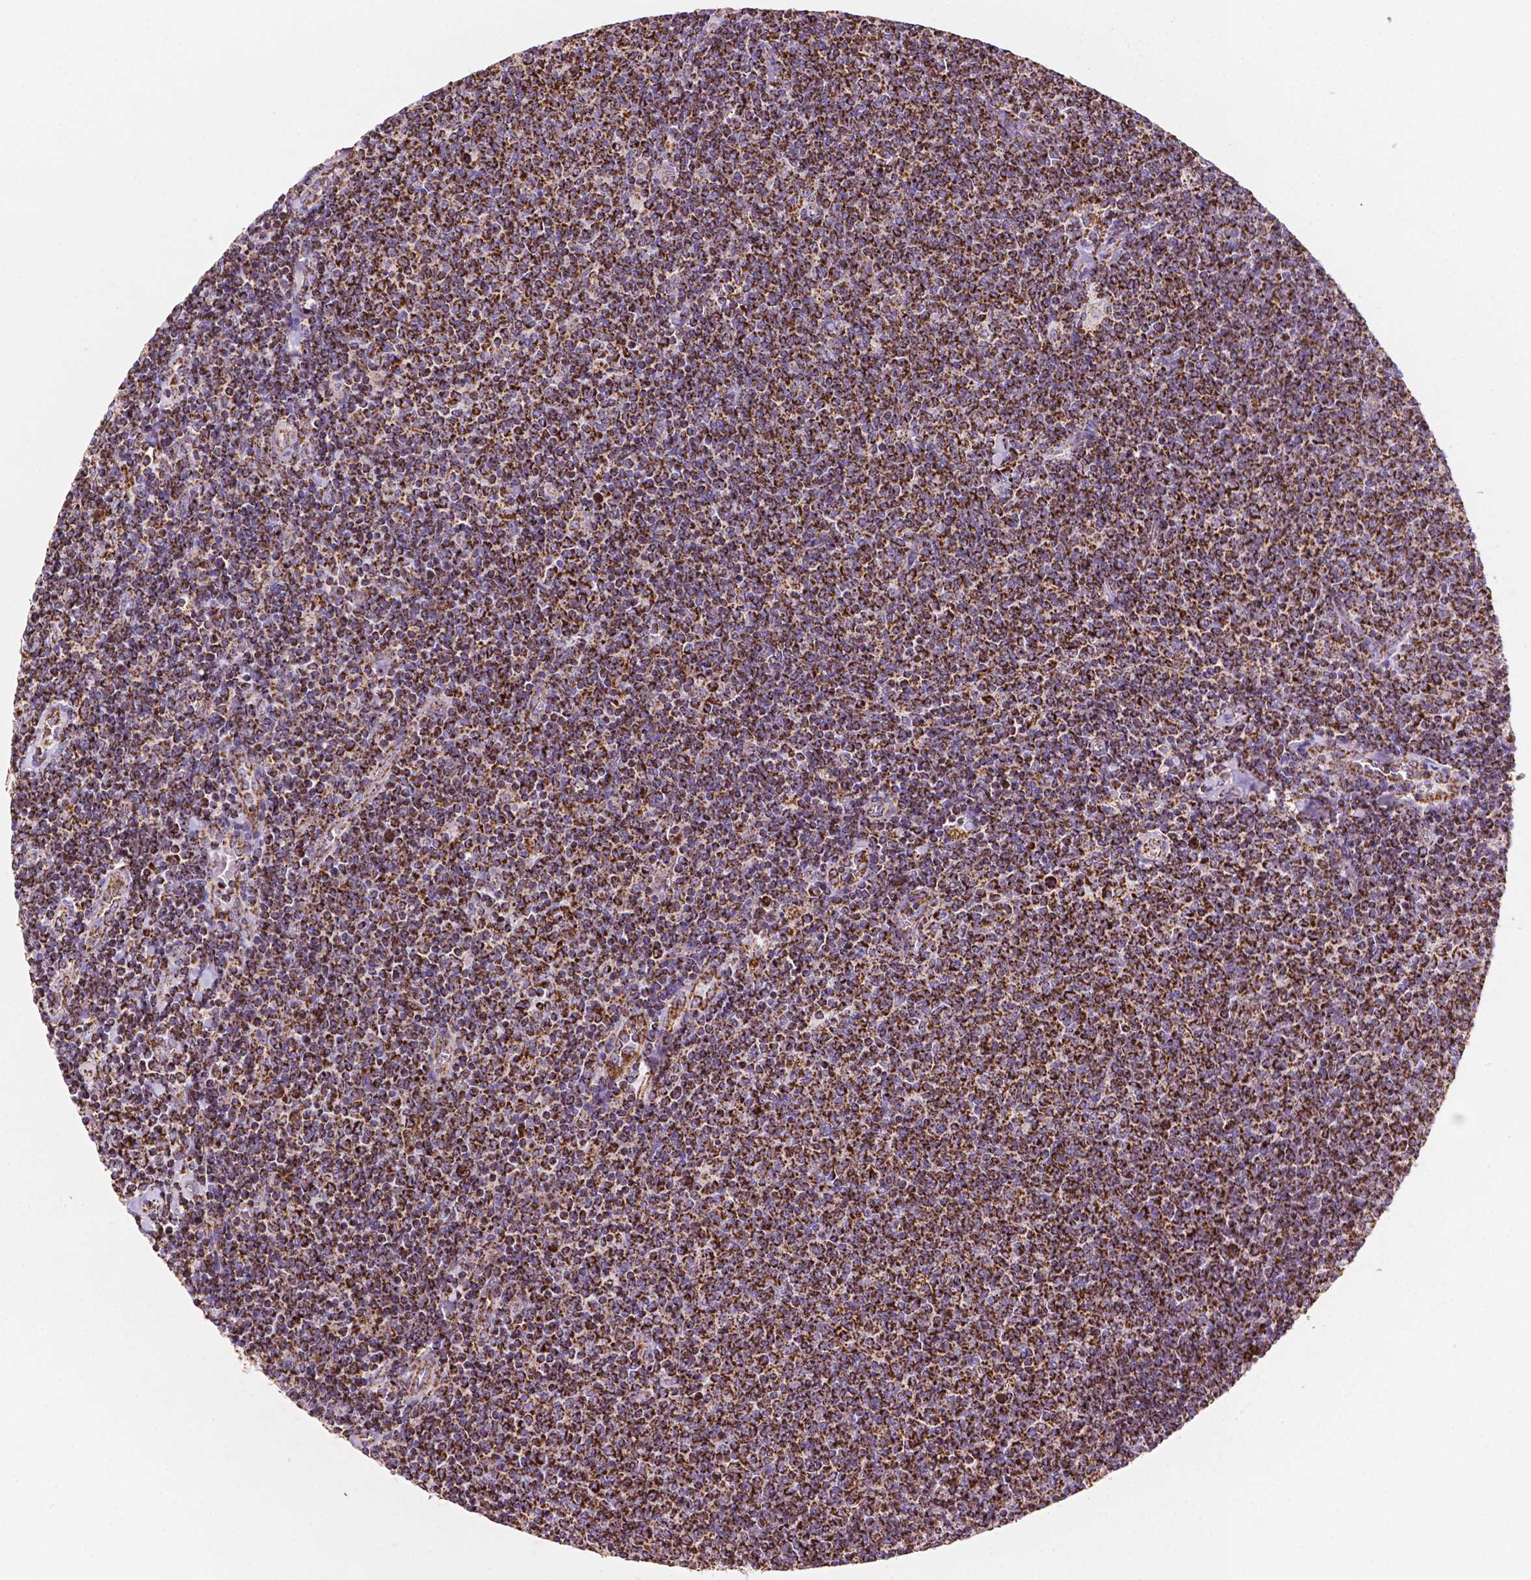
{"staining": {"intensity": "strong", "quantity": ">75%", "location": "cytoplasmic/membranous"}, "tissue": "lymphoma", "cell_type": "Tumor cells", "image_type": "cancer", "snomed": [{"axis": "morphology", "description": "Malignant lymphoma, non-Hodgkin's type, Low grade"}, {"axis": "topography", "description": "Lymph node"}], "caption": "Malignant lymphoma, non-Hodgkin's type (low-grade) was stained to show a protein in brown. There is high levels of strong cytoplasmic/membranous positivity in approximately >75% of tumor cells. The staining was performed using DAB (3,3'-diaminobenzidine), with brown indicating positive protein expression. Nuclei are stained blue with hematoxylin.", "gene": "HSPD1", "patient": {"sex": "male", "age": 52}}